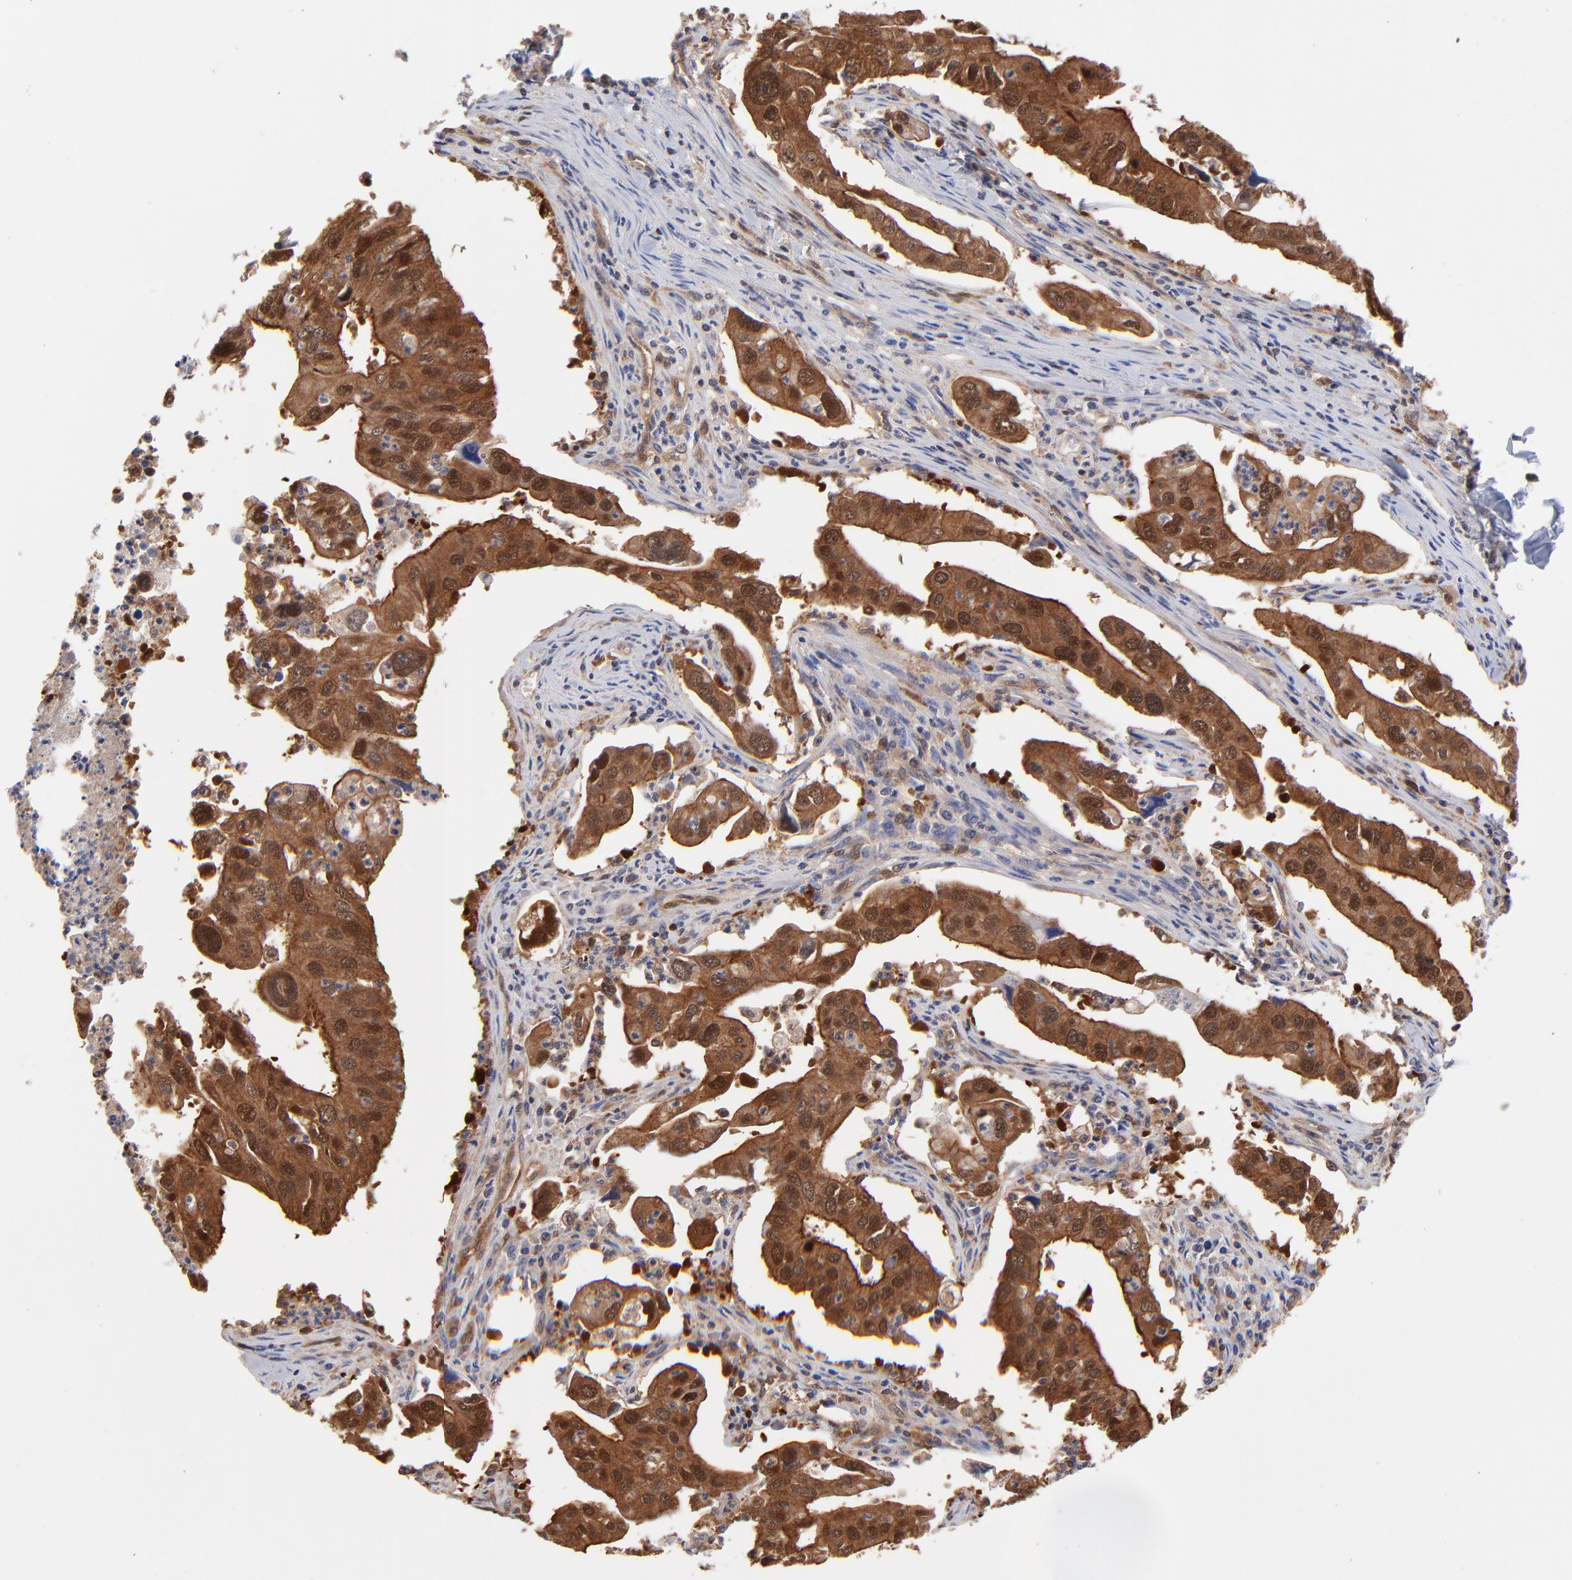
{"staining": {"intensity": "strong", "quantity": ">75%", "location": "cytoplasmic/membranous,nuclear"}, "tissue": "lung cancer", "cell_type": "Tumor cells", "image_type": "cancer", "snomed": [{"axis": "morphology", "description": "Adenocarcinoma, NOS"}, {"axis": "topography", "description": "Lung"}], "caption": "There is high levels of strong cytoplasmic/membranous and nuclear expression in tumor cells of lung adenocarcinoma, as demonstrated by immunohistochemical staining (brown color).", "gene": "DCTPP1", "patient": {"sex": "male", "age": 48}}